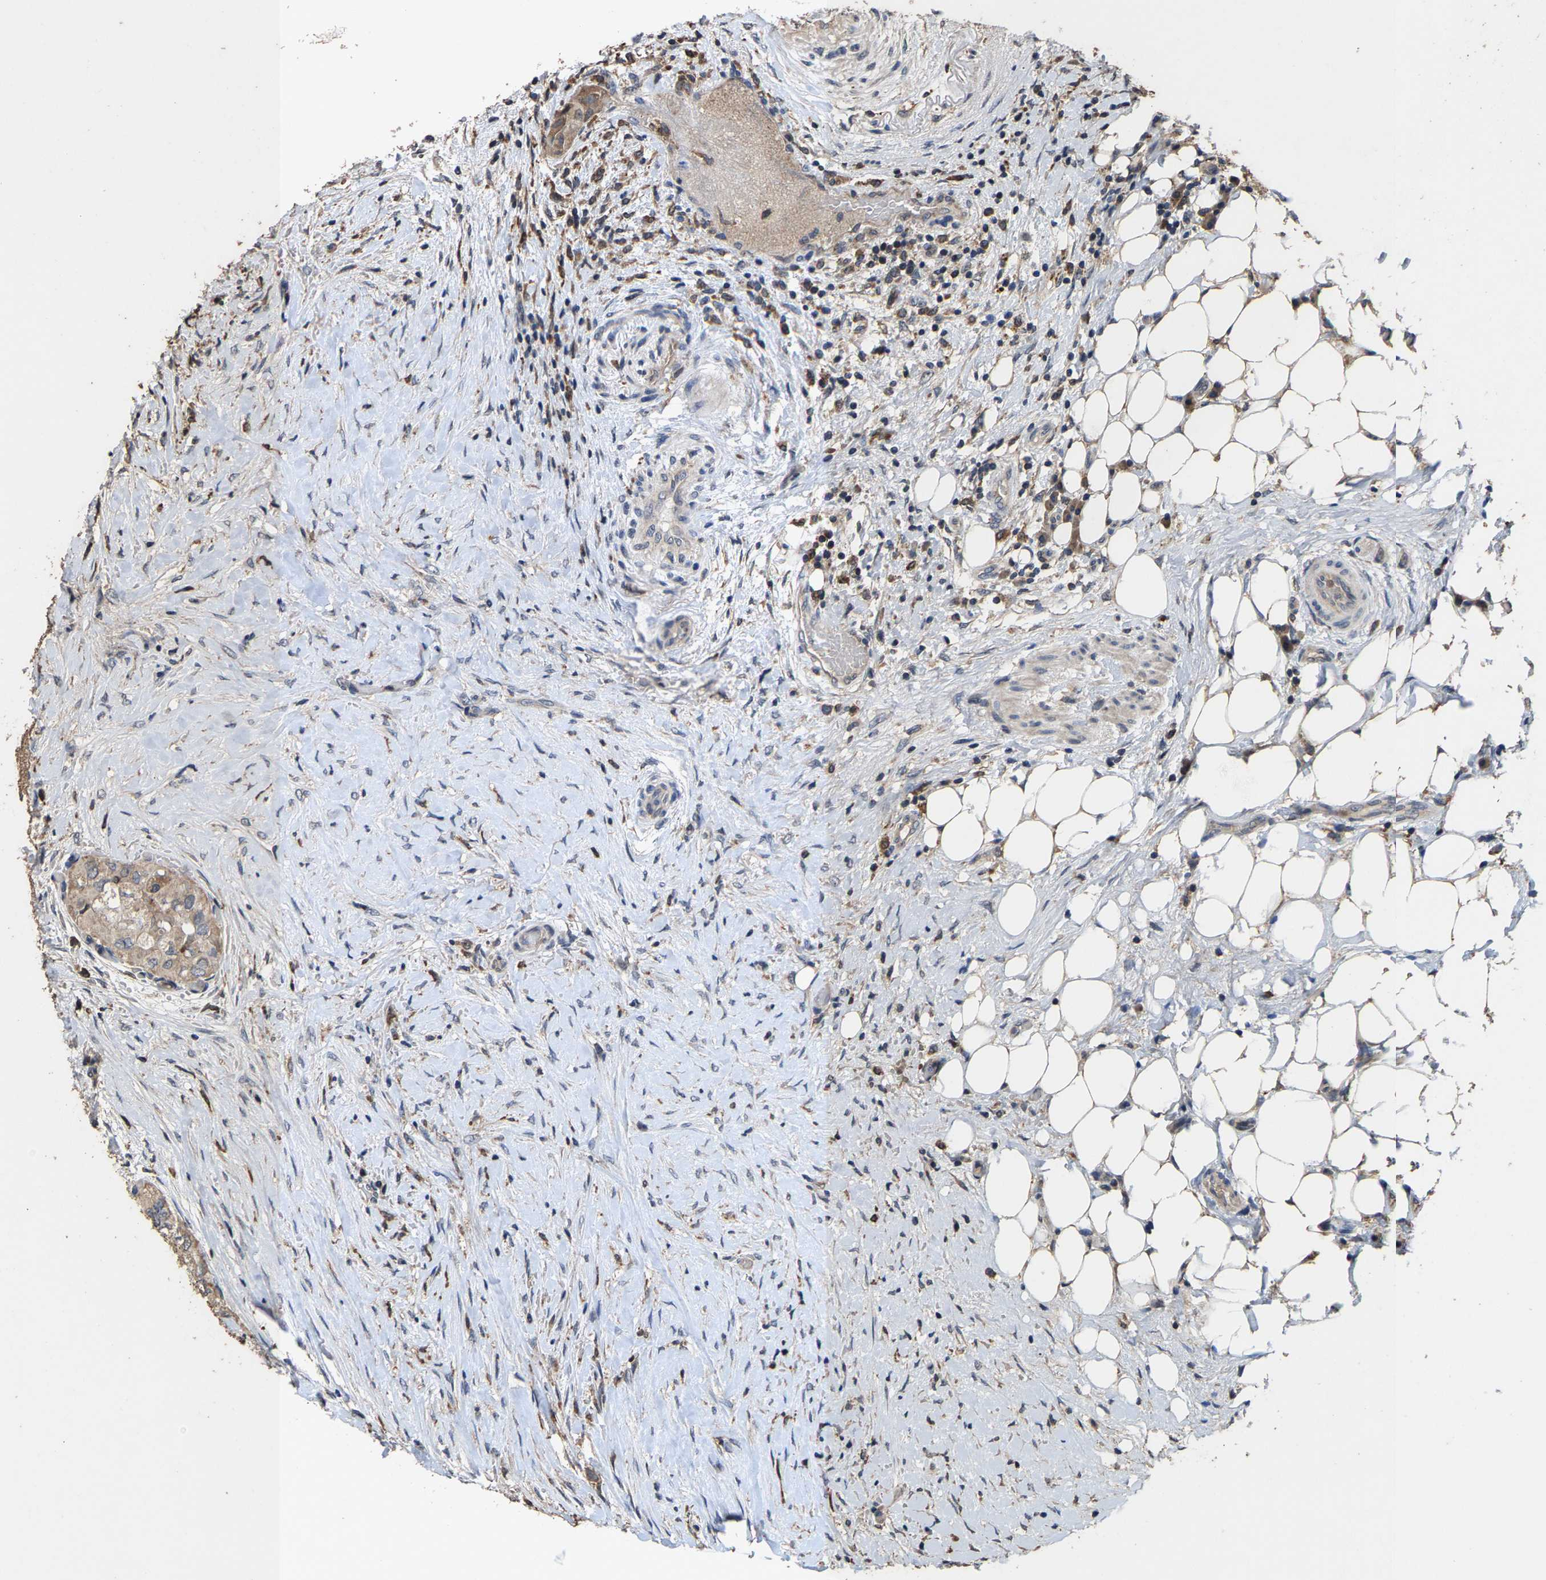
{"staining": {"intensity": "weak", "quantity": "<25%", "location": "cytoplasmic/membranous"}, "tissue": "thyroid cancer", "cell_type": "Tumor cells", "image_type": "cancer", "snomed": [{"axis": "morphology", "description": "Papillary adenocarcinoma, NOS"}, {"axis": "topography", "description": "Thyroid gland"}], "caption": "Papillary adenocarcinoma (thyroid) was stained to show a protein in brown. There is no significant staining in tumor cells.", "gene": "TDRKH", "patient": {"sex": "female", "age": 59}}